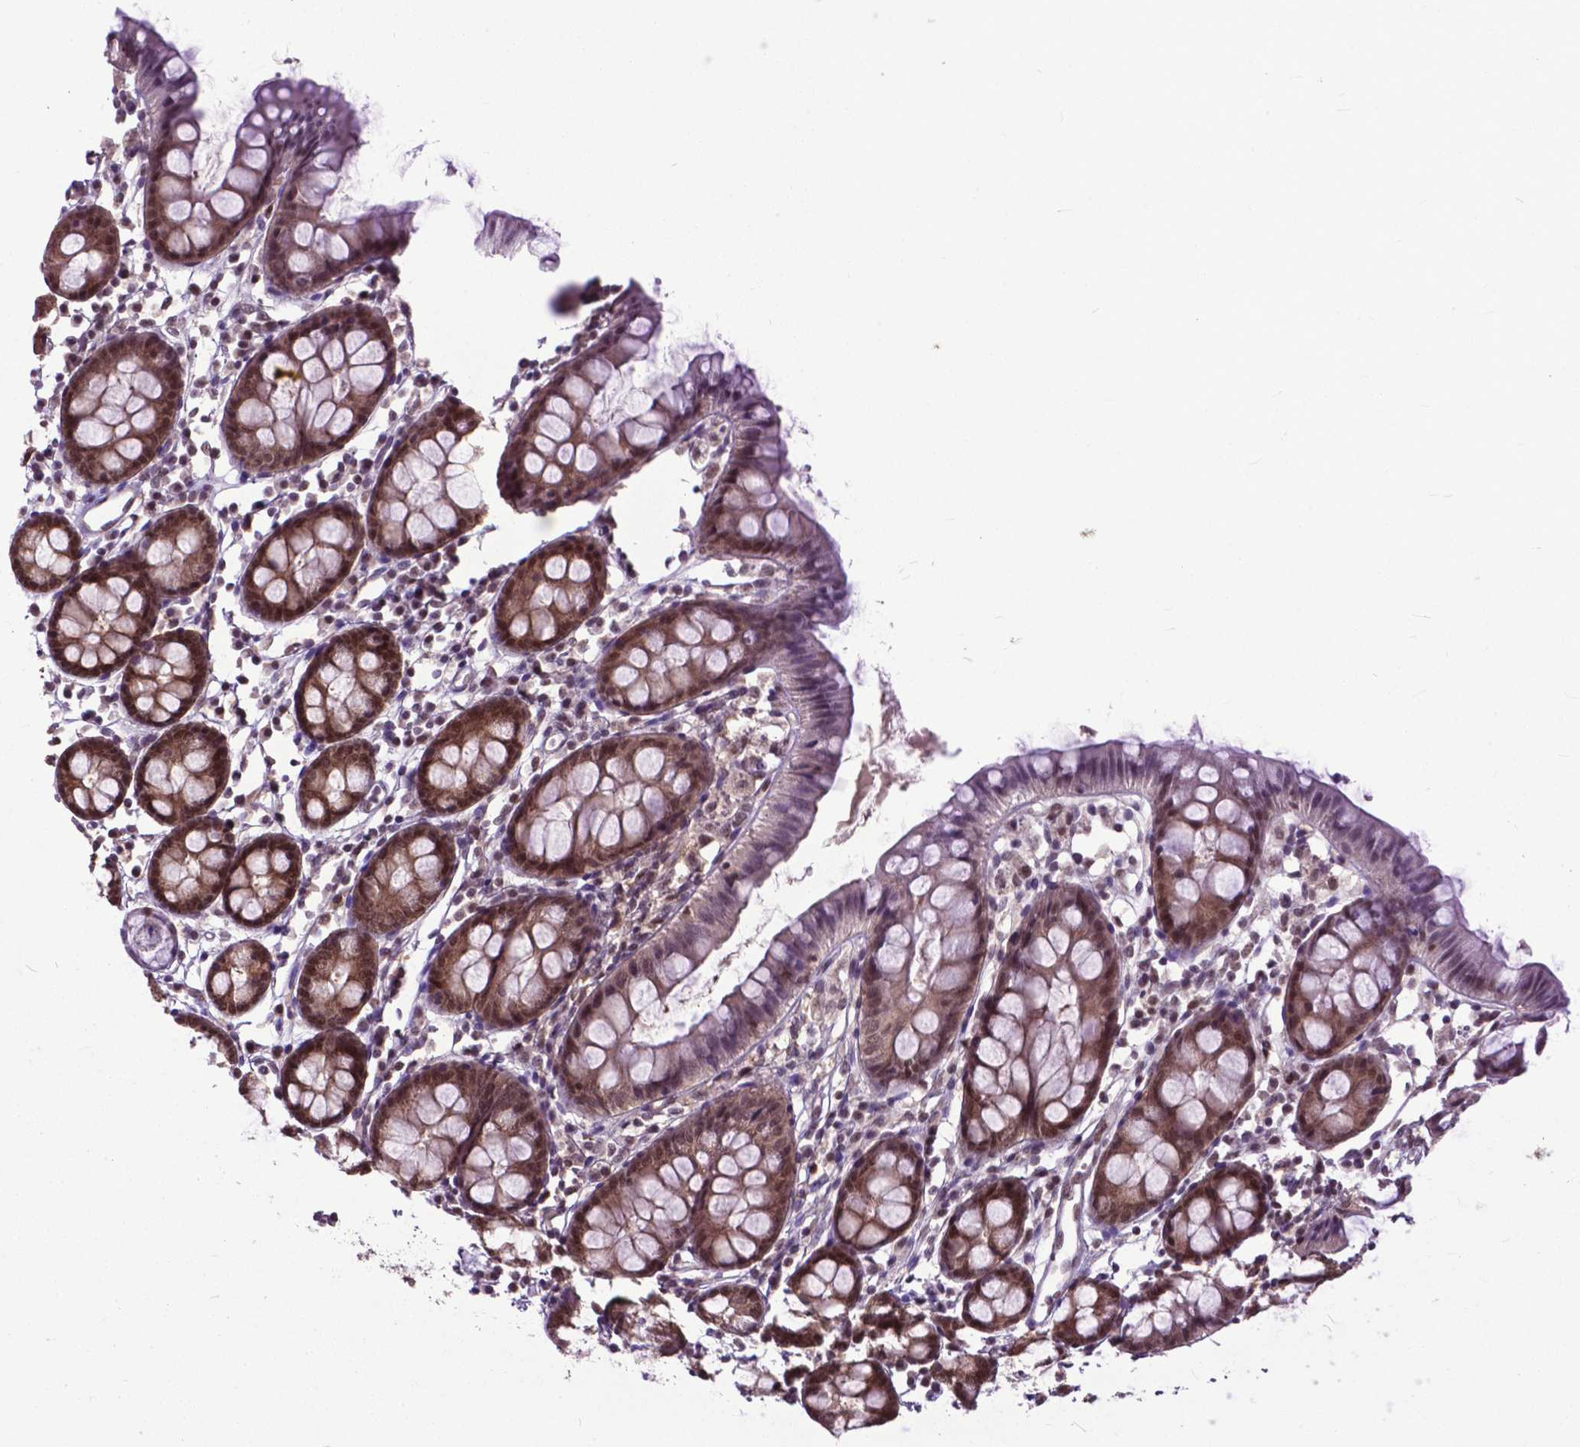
{"staining": {"intensity": "weak", "quantity": ">75%", "location": "nuclear"}, "tissue": "colon", "cell_type": "Endothelial cells", "image_type": "normal", "snomed": [{"axis": "morphology", "description": "Normal tissue, NOS"}, {"axis": "topography", "description": "Colon"}], "caption": "Immunohistochemical staining of unremarkable colon reveals >75% levels of weak nuclear protein staining in approximately >75% of endothelial cells. (DAB (3,3'-diaminobenzidine) IHC with brightfield microscopy, high magnification).", "gene": "FAF1", "patient": {"sex": "female", "age": 84}}